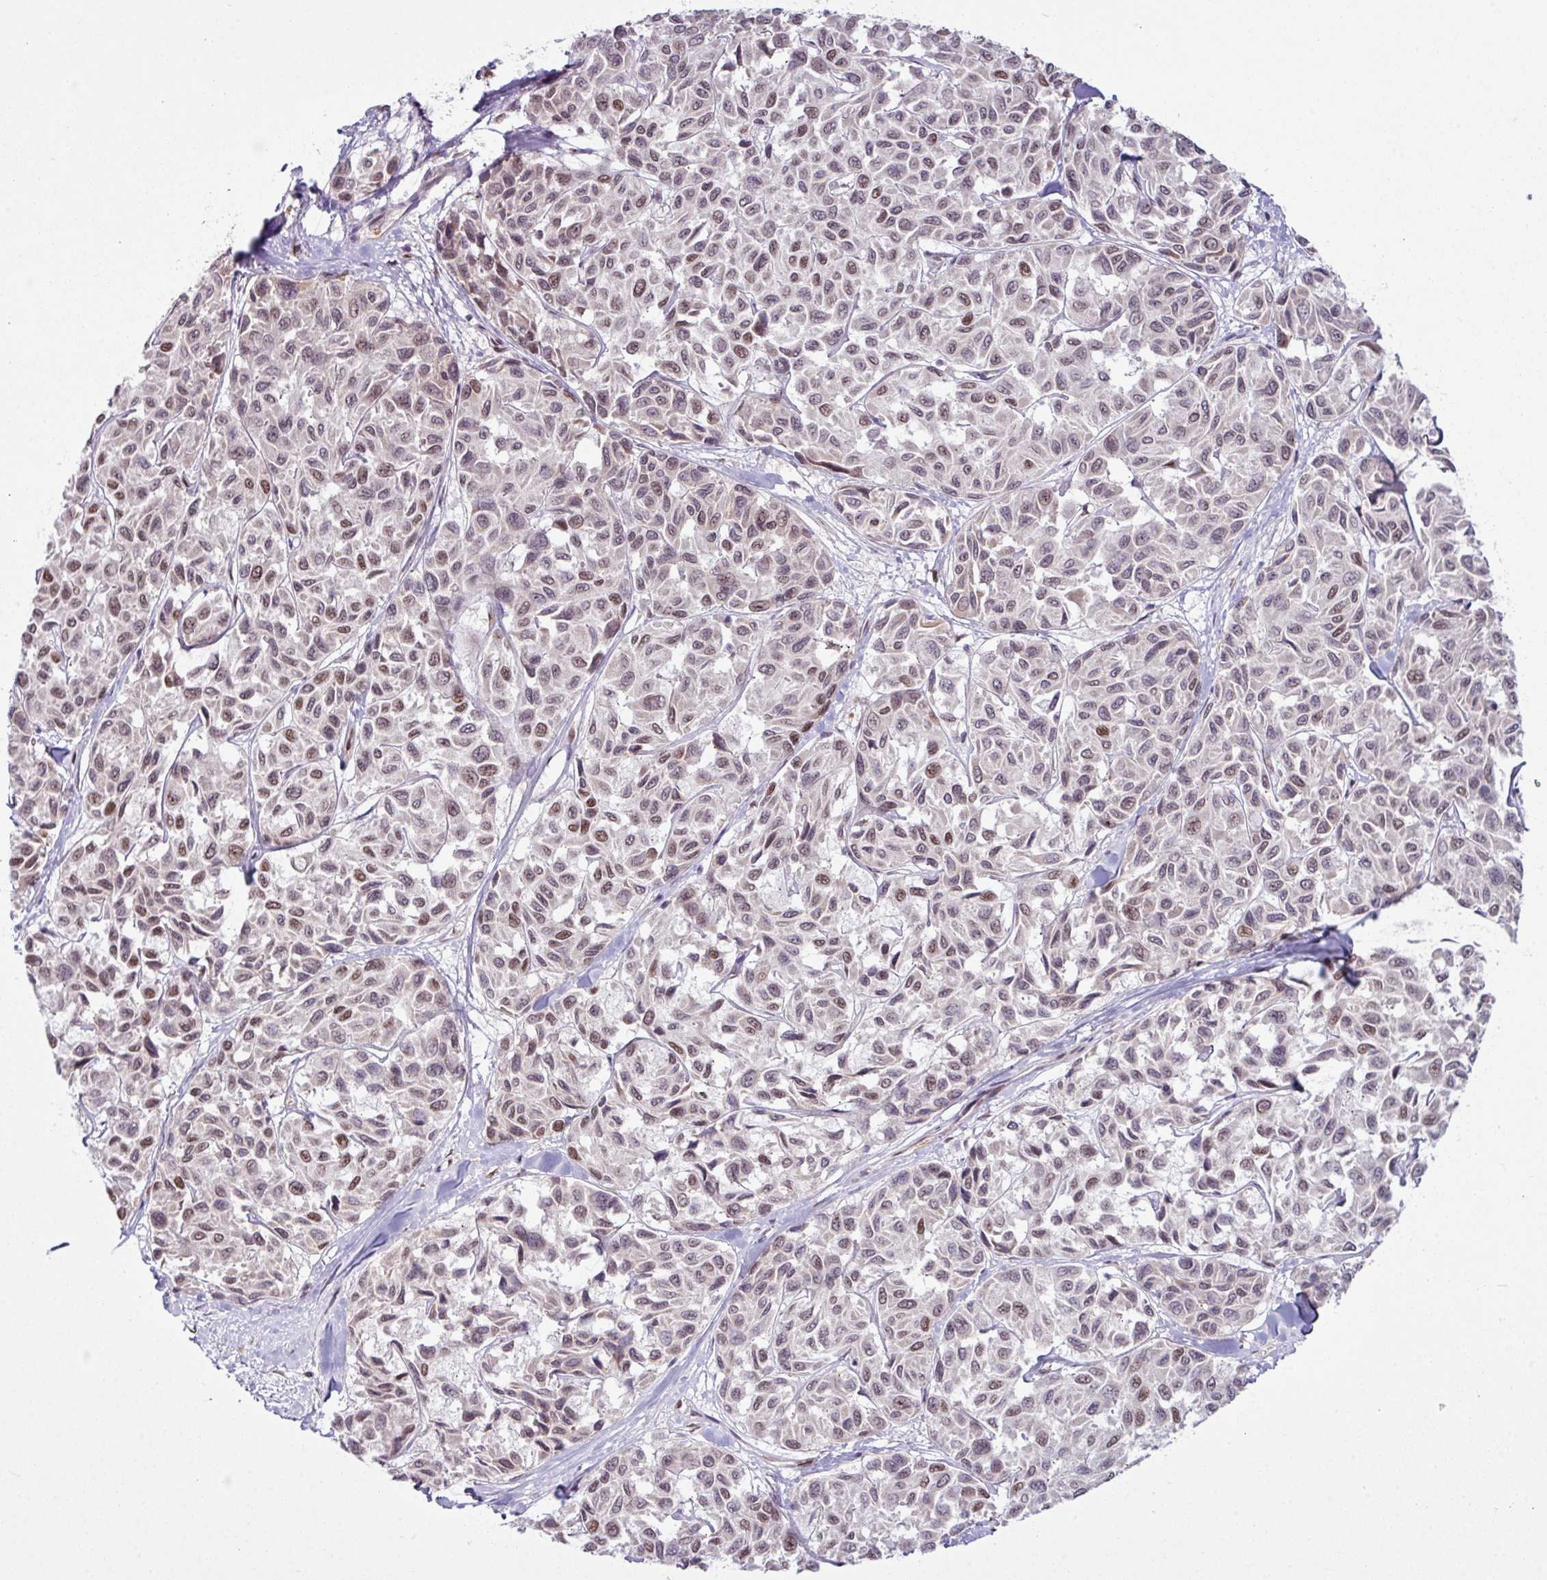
{"staining": {"intensity": "strong", "quantity": "25%-75%", "location": "nuclear"}, "tissue": "melanoma", "cell_type": "Tumor cells", "image_type": "cancer", "snomed": [{"axis": "morphology", "description": "Malignant melanoma, NOS"}, {"axis": "topography", "description": "Skin"}], "caption": "Approximately 25%-75% of tumor cells in human malignant melanoma display strong nuclear protein positivity as visualized by brown immunohistochemical staining.", "gene": "PRDM5", "patient": {"sex": "female", "age": 66}}